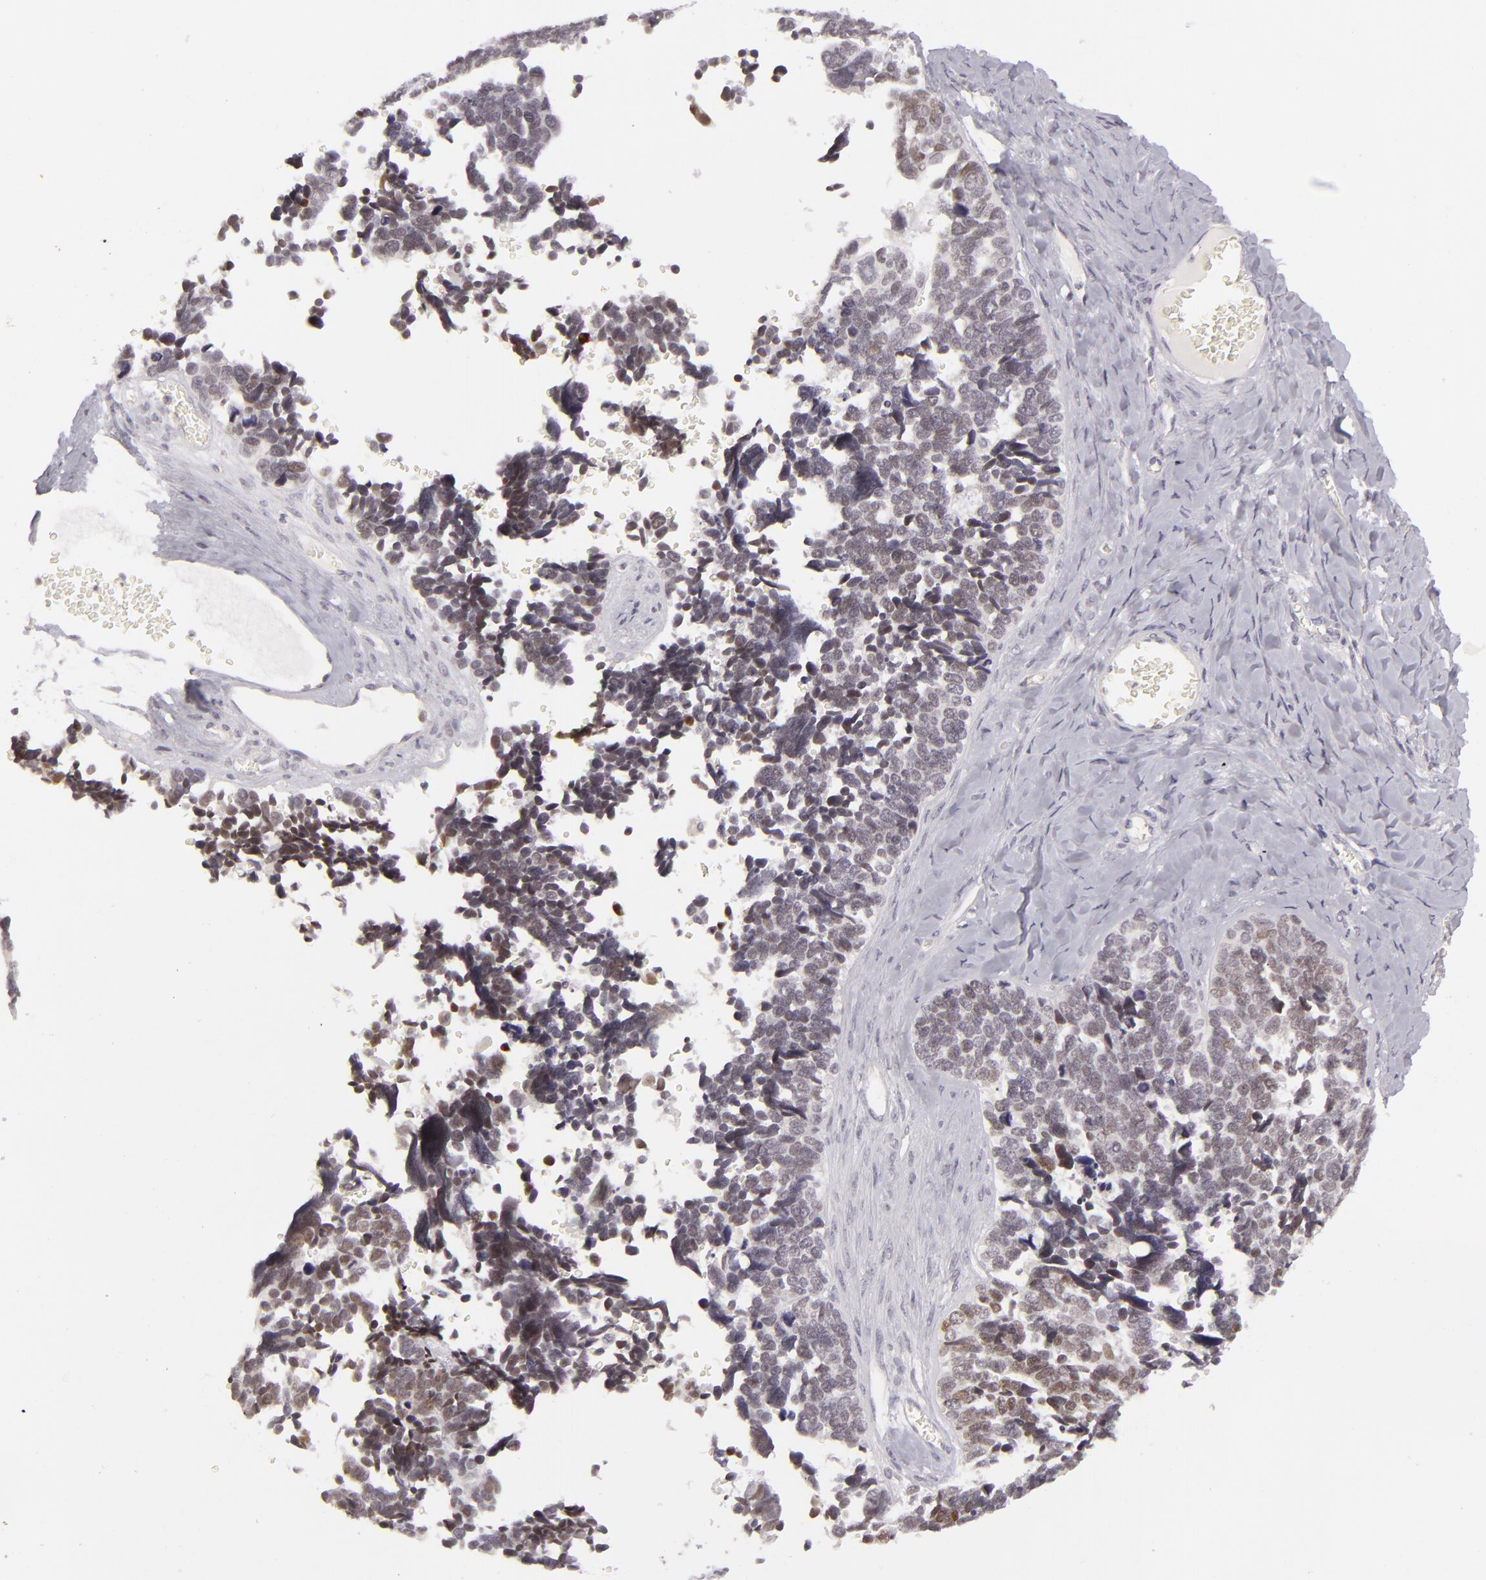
{"staining": {"intensity": "weak", "quantity": "25%-75%", "location": "nuclear"}, "tissue": "ovarian cancer", "cell_type": "Tumor cells", "image_type": "cancer", "snomed": [{"axis": "morphology", "description": "Cystadenocarcinoma, serous, NOS"}, {"axis": "topography", "description": "Ovary"}], "caption": "There is low levels of weak nuclear positivity in tumor cells of ovarian cancer, as demonstrated by immunohistochemical staining (brown color).", "gene": "SIX1", "patient": {"sex": "female", "age": 77}}